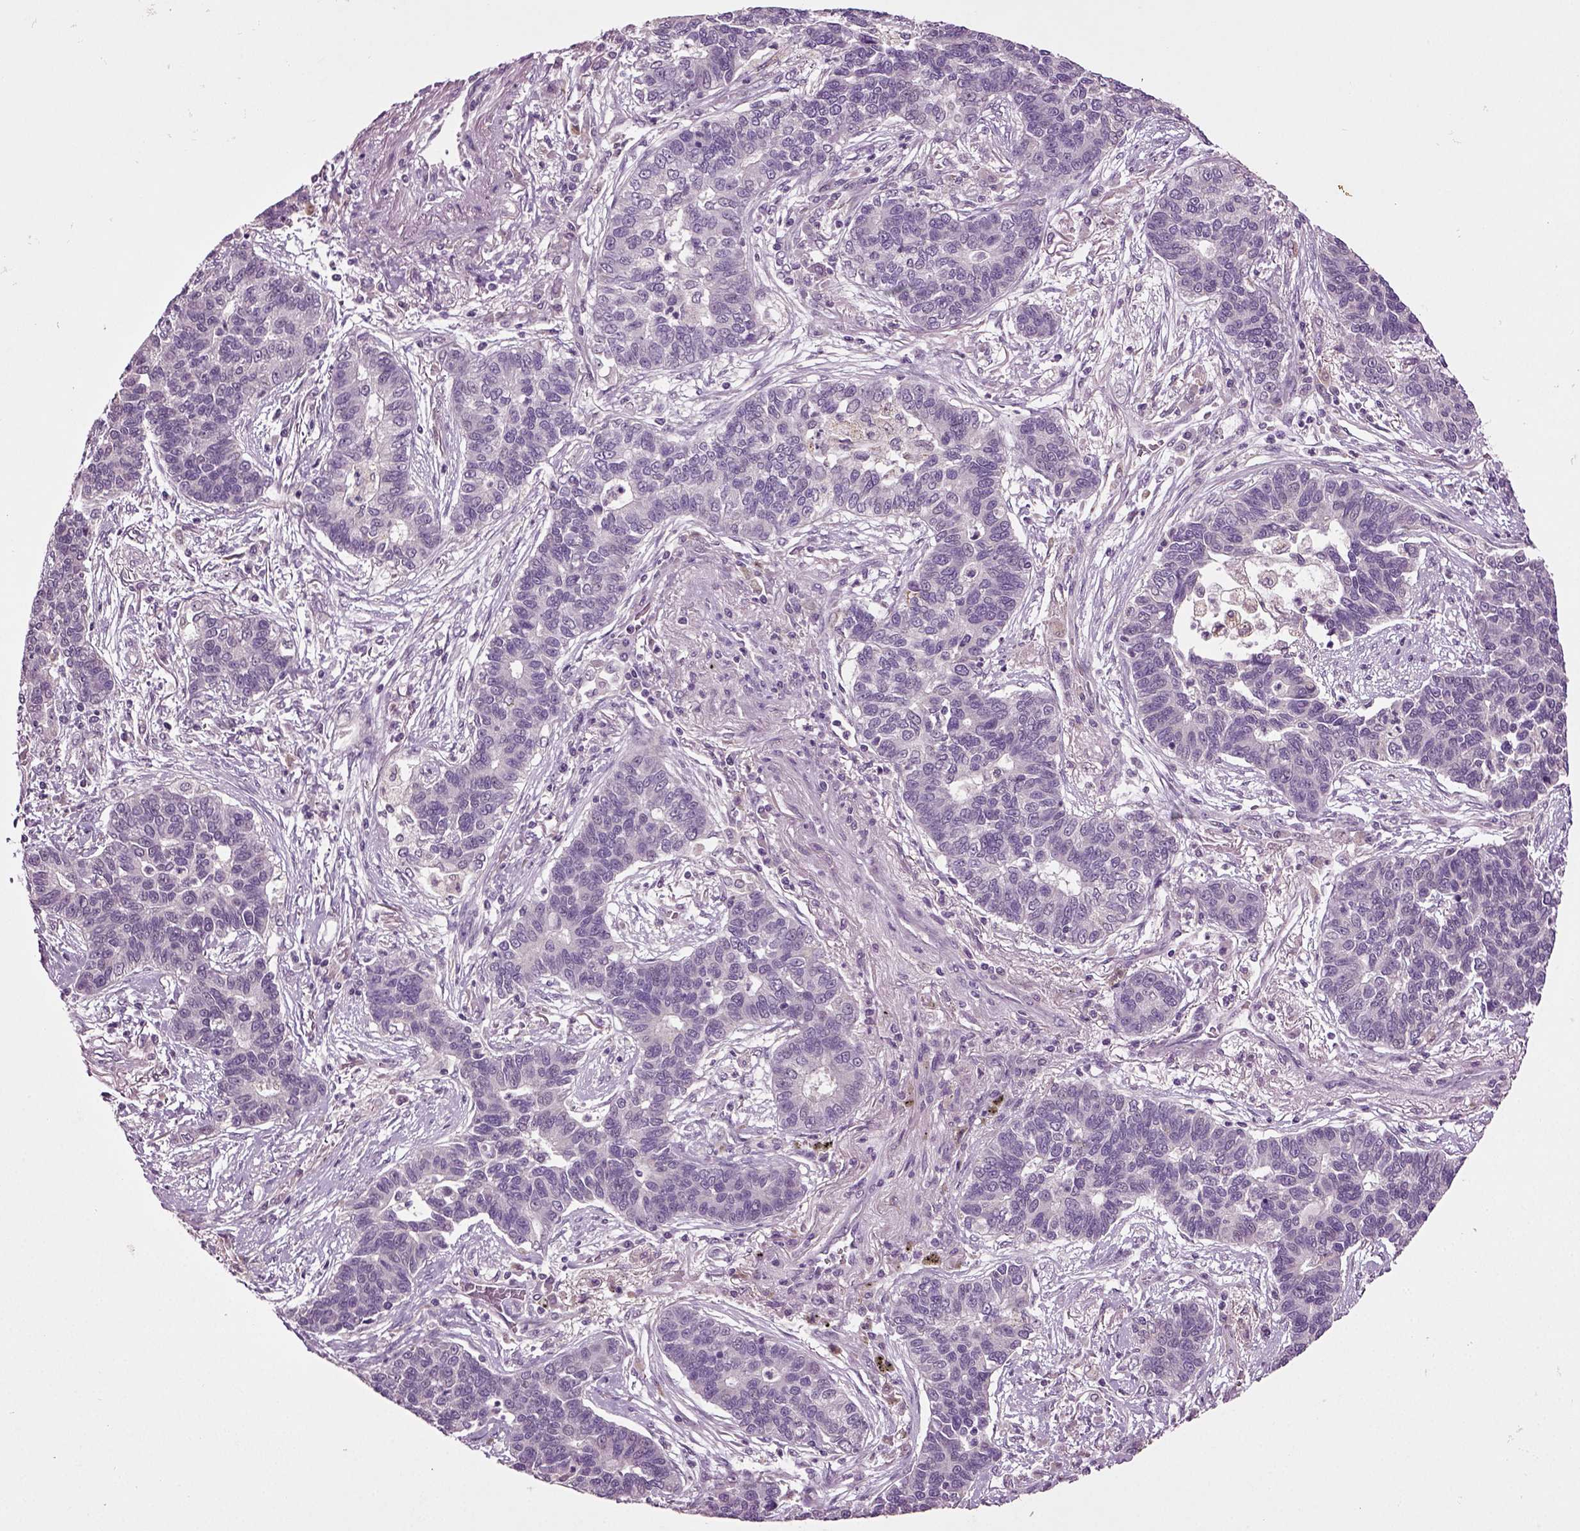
{"staining": {"intensity": "negative", "quantity": "none", "location": "none"}, "tissue": "lung cancer", "cell_type": "Tumor cells", "image_type": "cancer", "snomed": [{"axis": "morphology", "description": "Adenocarcinoma, NOS"}, {"axis": "topography", "description": "Lung"}], "caption": "Immunohistochemistry histopathology image of lung cancer (adenocarcinoma) stained for a protein (brown), which shows no expression in tumor cells.", "gene": "SLC17A6", "patient": {"sex": "female", "age": 57}}